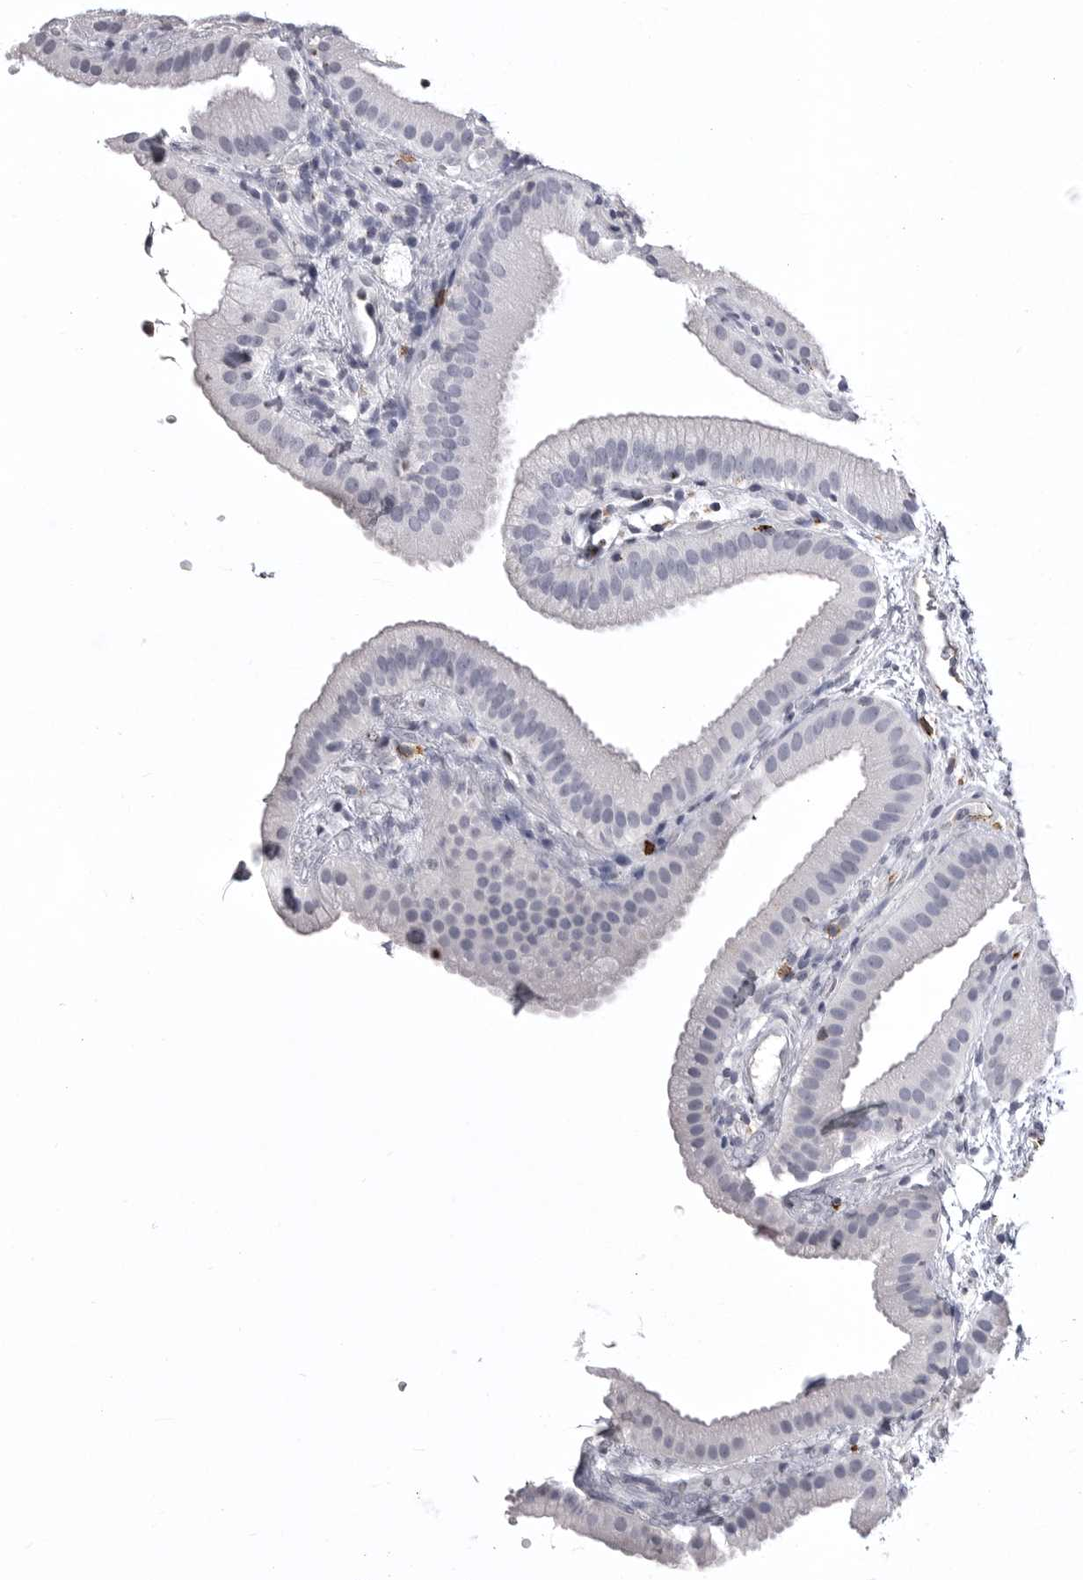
{"staining": {"intensity": "negative", "quantity": "none", "location": "none"}, "tissue": "gallbladder", "cell_type": "Glandular cells", "image_type": "normal", "snomed": [{"axis": "morphology", "description": "Normal tissue, NOS"}, {"axis": "topography", "description": "Gallbladder"}], "caption": "This is an IHC micrograph of unremarkable gallbladder. There is no expression in glandular cells.", "gene": "PSPN", "patient": {"sex": "female", "age": 64}}